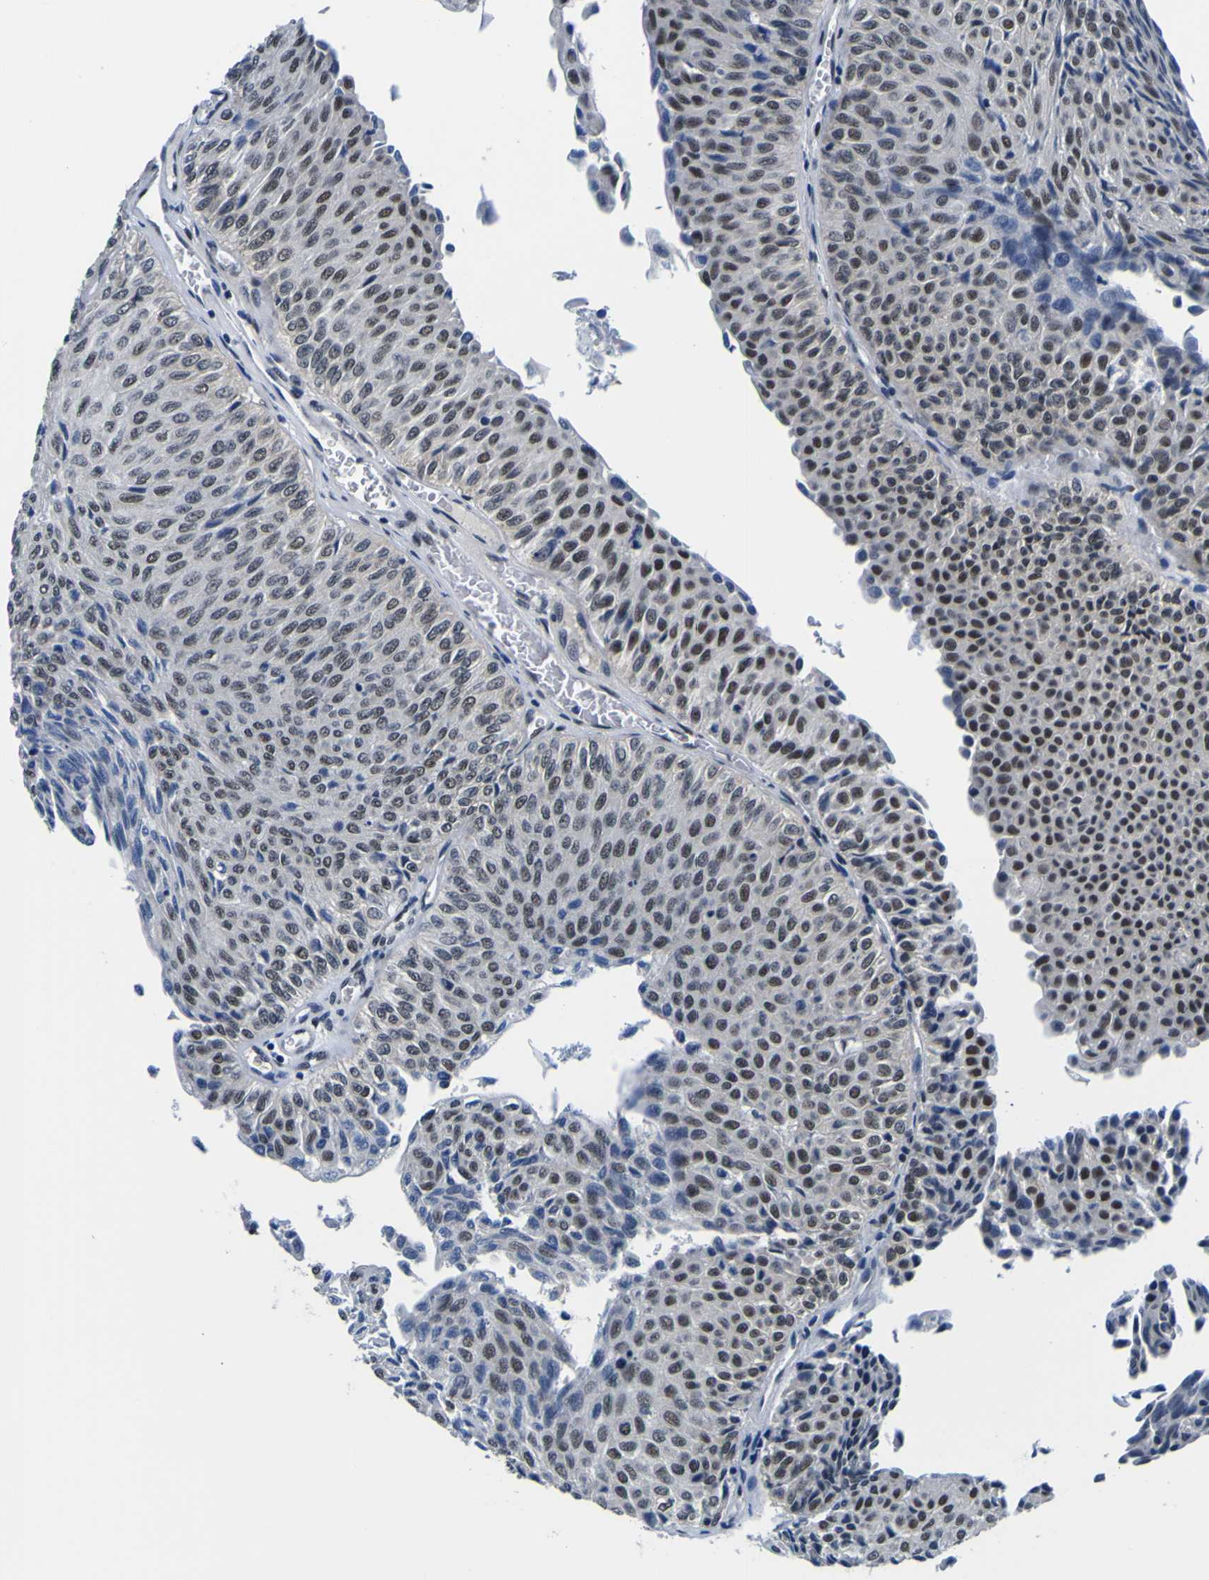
{"staining": {"intensity": "strong", "quantity": "<25%", "location": "nuclear"}, "tissue": "urothelial cancer", "cell_type": "Tumor cells", "image_type": "cancer", "snomed": [{"axis": "morphology", "description": "Urothelial carcinoma, Low grade"}, {"axis": "topography", "description": "Urinary bladder"}], "caption": "A photomicrograph of urothelial cancer stained for a protein reveals strong nuclear brown staining in tumor cells.", "gene": "CUL4B", "patient": {"sex": "male", "age": 78}}